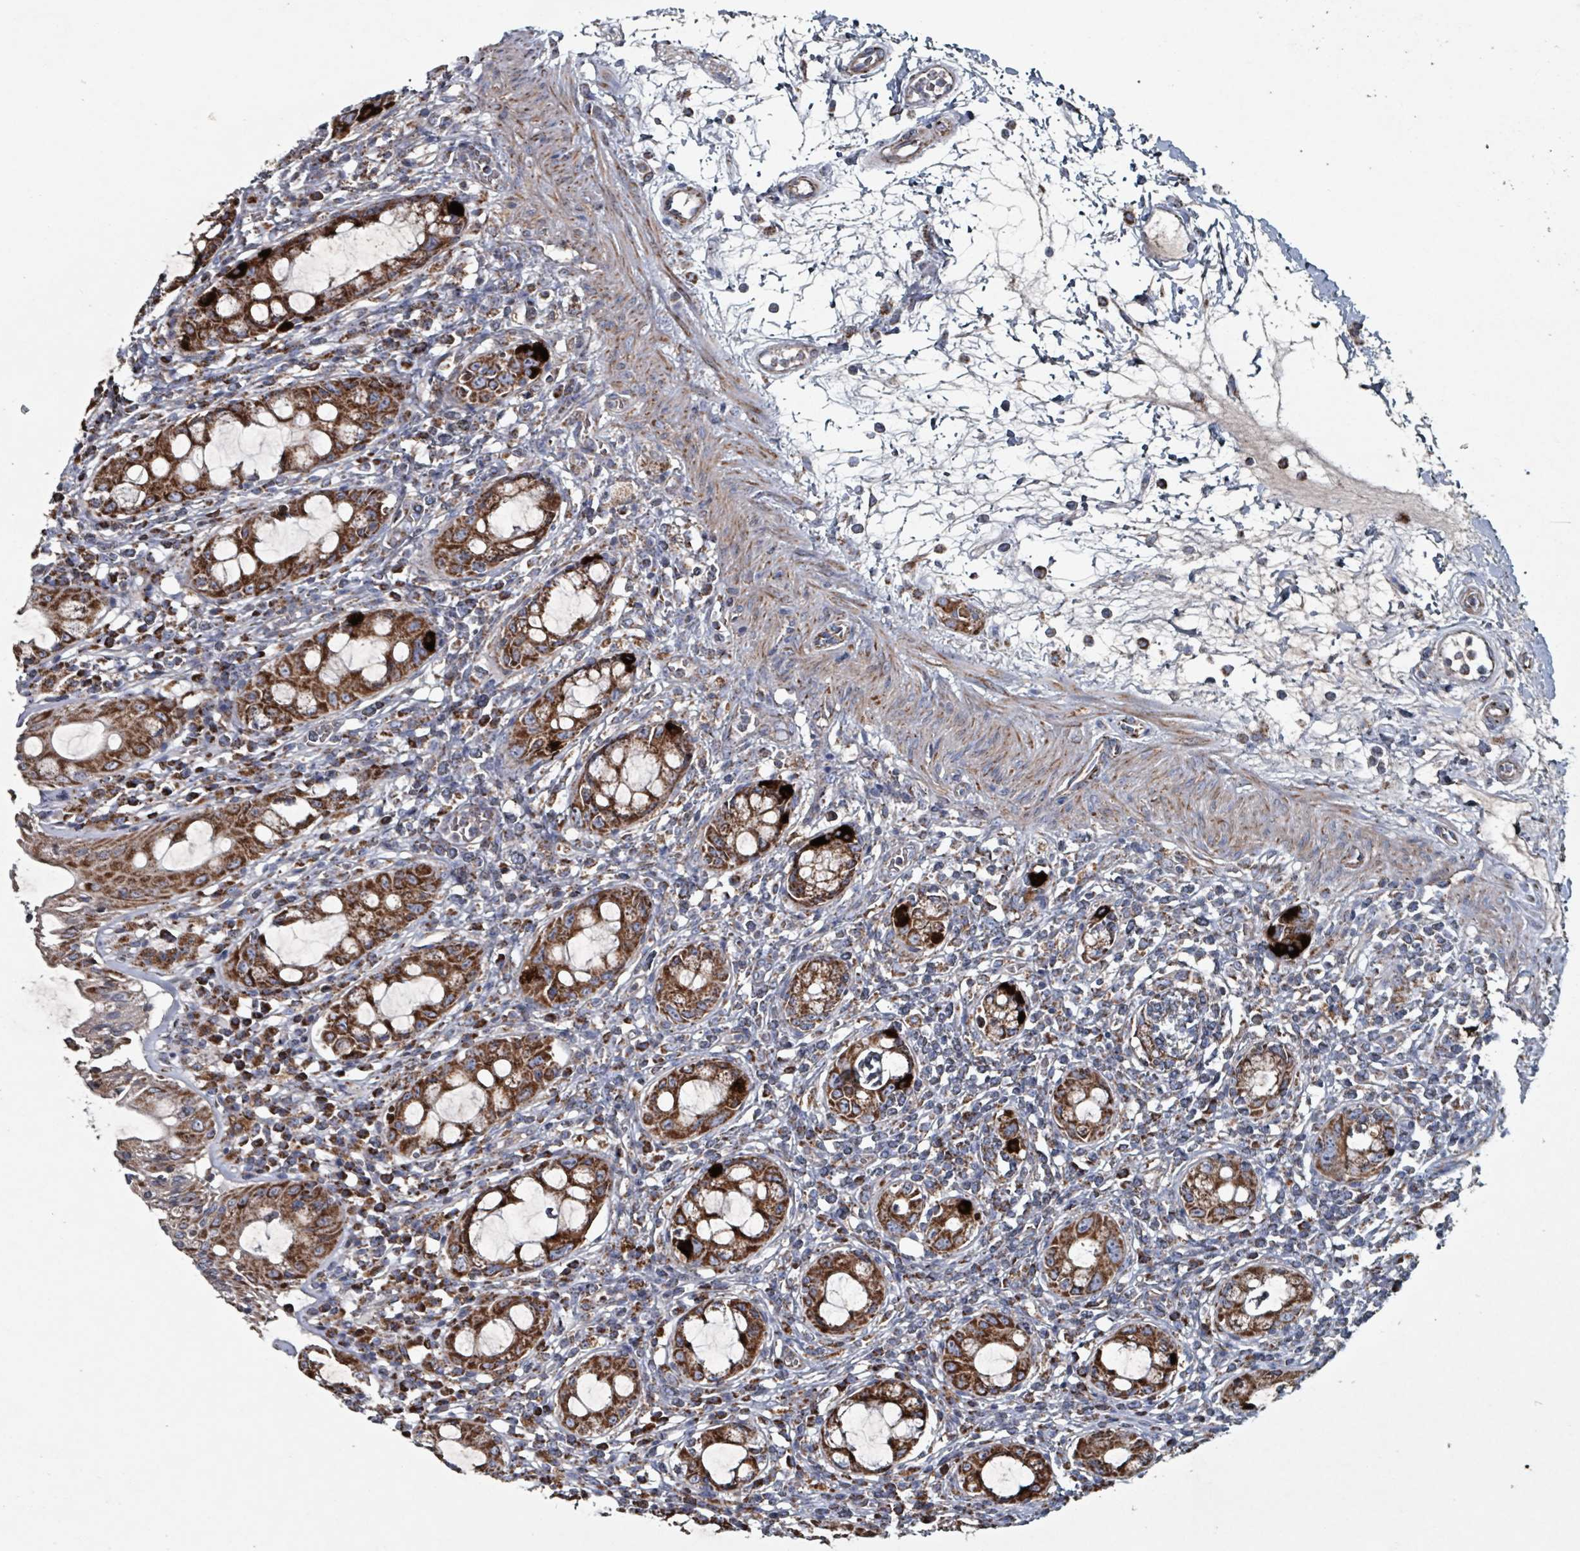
{"staining": {"intensity": "strong", "quantity": ">75%", "location": "cytoplasmic/membranous"}, "tissue": "rectum", "cell_type": "Glandular cells", "image_type": "normal", "snomed": [{"axis": "morphology", "description": "Normal tissue, NOS"}, {"axis": "topography", "description": "Rectum"}], "caption": "Human rectum stained for a protein (brown) demonstrates strong cytoplasmic/membranous positive expression in approximately >75% of glandular cells.", "gene": "ABHD18", "patient": {"sex": "female", "age": 57}}